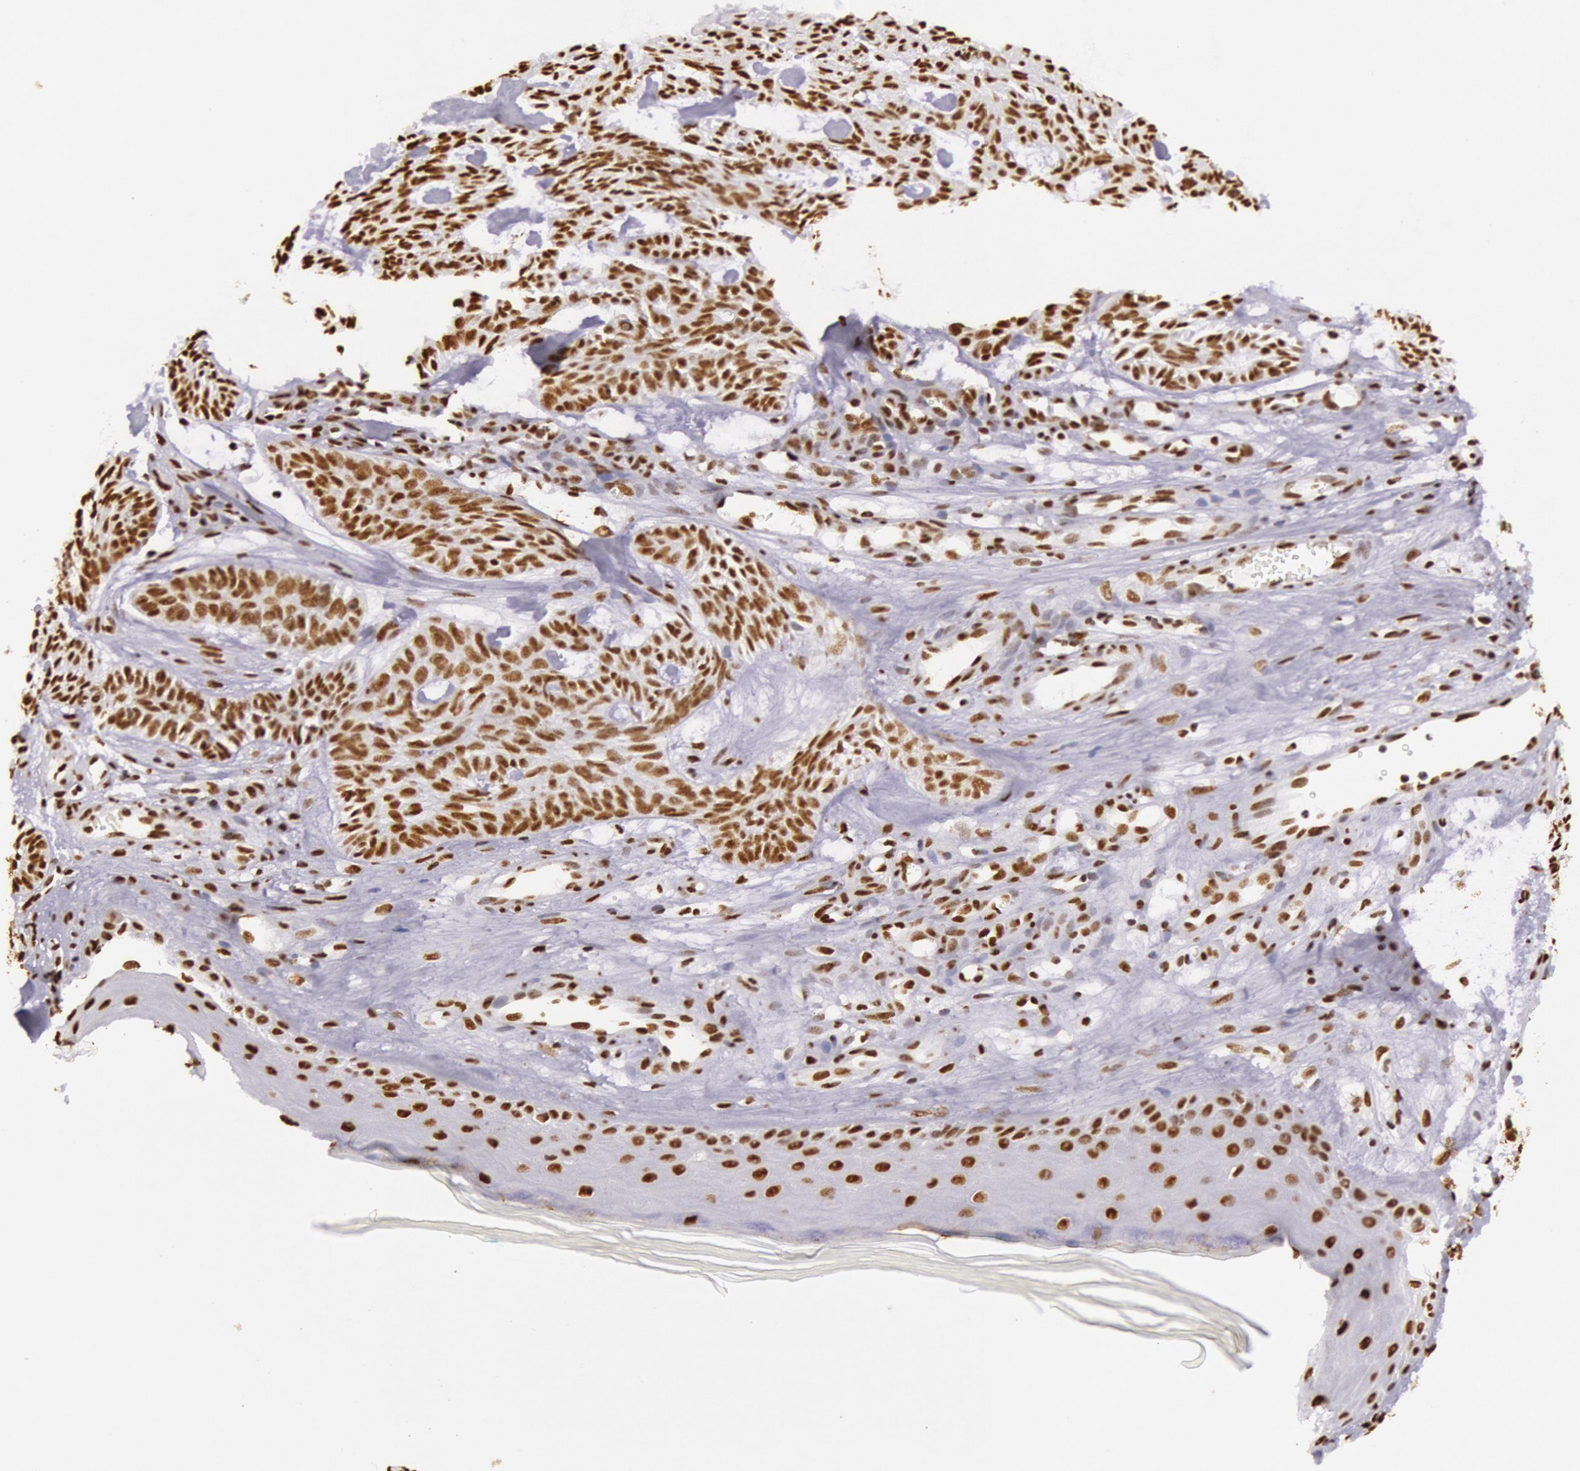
{"staining": {"intensity": "moderate", "quantity": ">75%", "location": "nuclear"}, "tissue": "skin cancer", "cell_type": "Tumor cells", "image_type": "cancer", "snomed": [{"axis": "morphology", "description": "Basal cell carcinoma"}, {"axis": "topography", "description": "Skin"}], "caption": "Skin basal cell carcinoma stained for a protein (brown) demonstrates moderate nuclear positive staining in approximately >75% of tumor cells.", "gene": "HNRNPH2", "patient": {"sex": "male", "age": 75}}